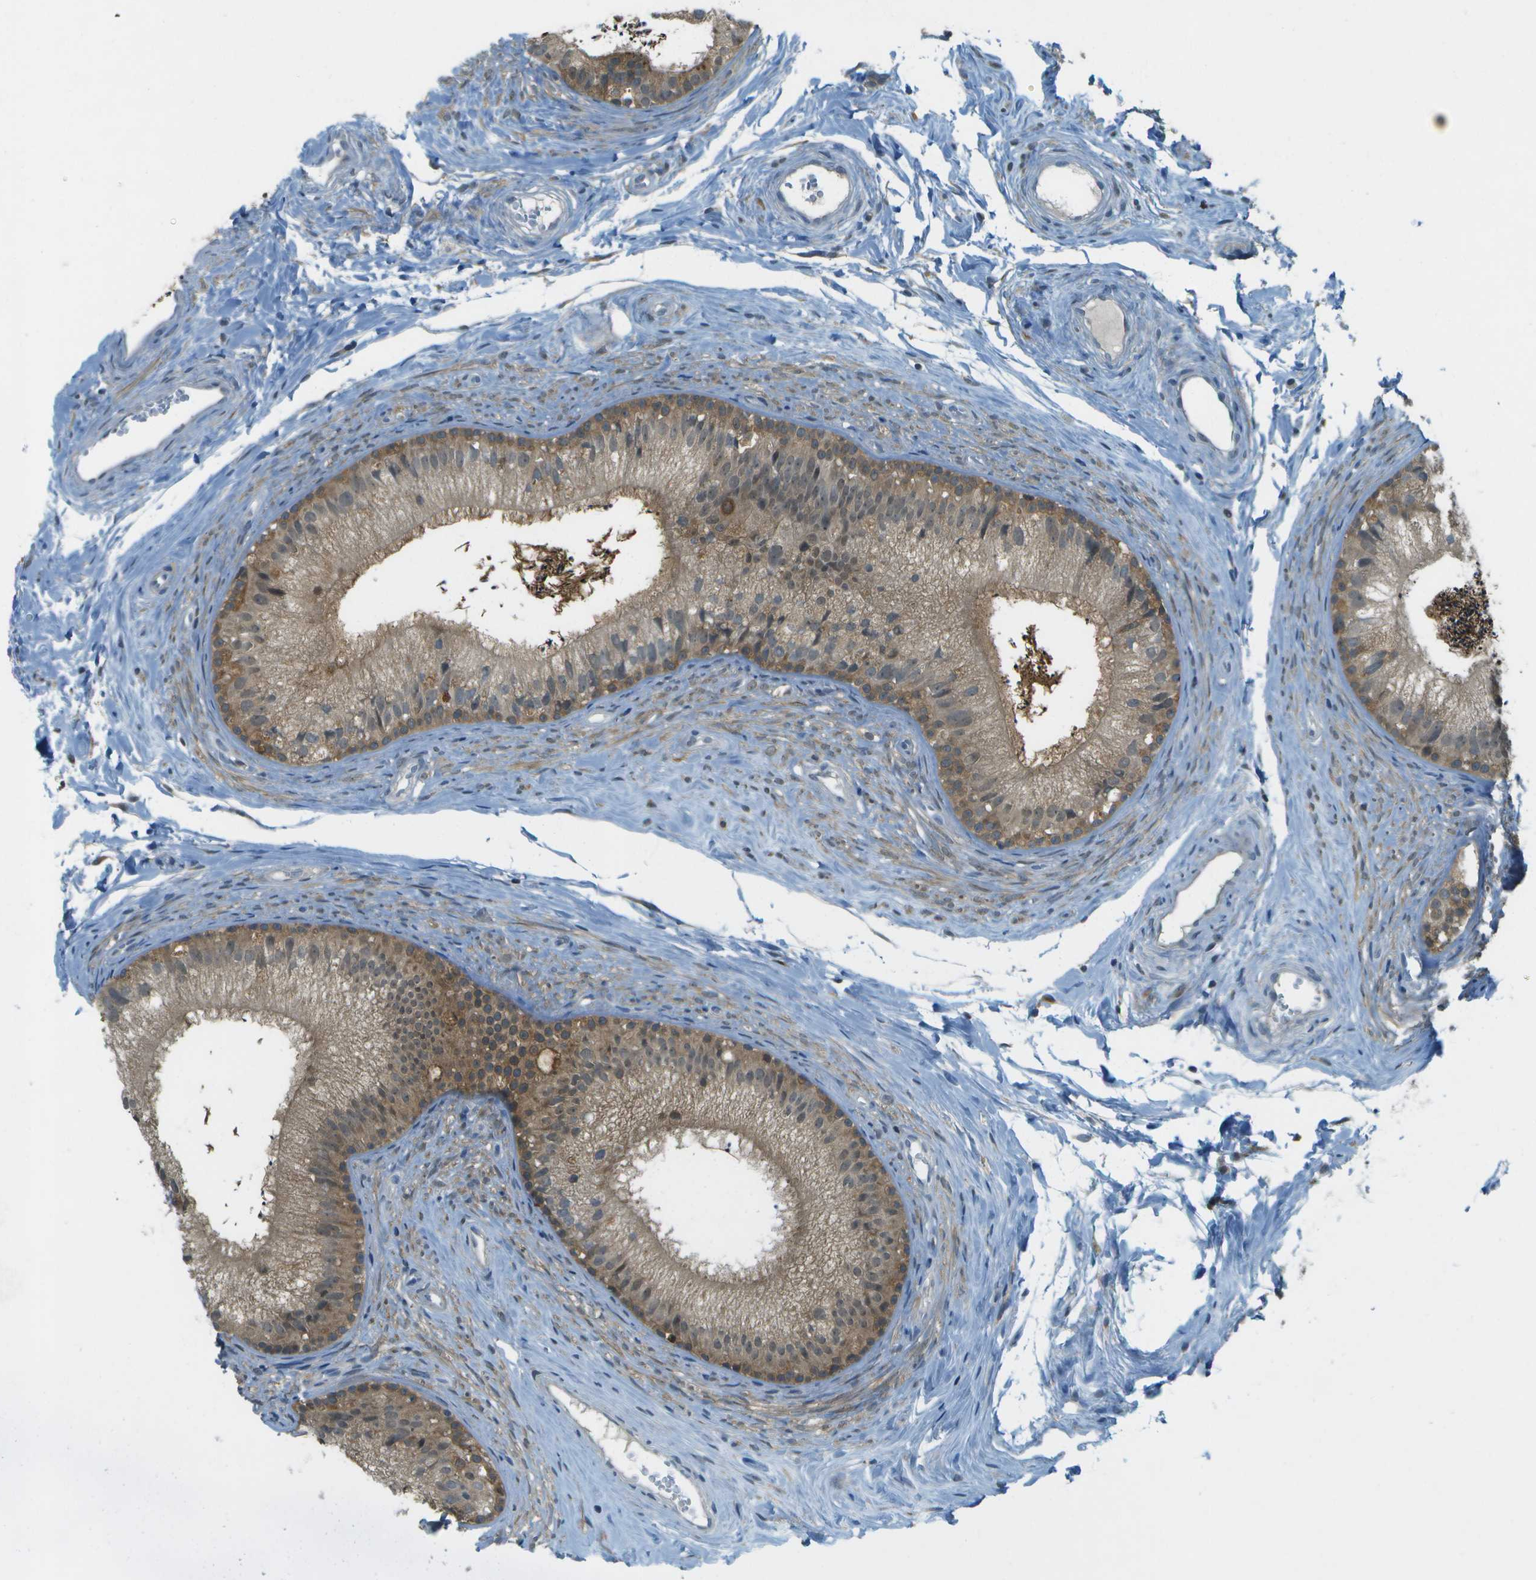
{"staining": {"intensity": "moderate", "quantity": ">75%", "location": "cytoplasmic/membranous"}, "tissue": "epididymis", "cell_type": "Glandular cells", "image_type": "normal", "snomed": [{"axis": "morphology", "description": "Normal tissue, NOS"}, {"axis": "topography", "description": "Epididymis"}], "caption": "Human epididymis stained with a brown dye shows moderate cytoplasmic/membranous positive expression in approximately >75% of glandular cells.", "gene": "CDH23", "patient": {"sex": "male", "age": 56}}